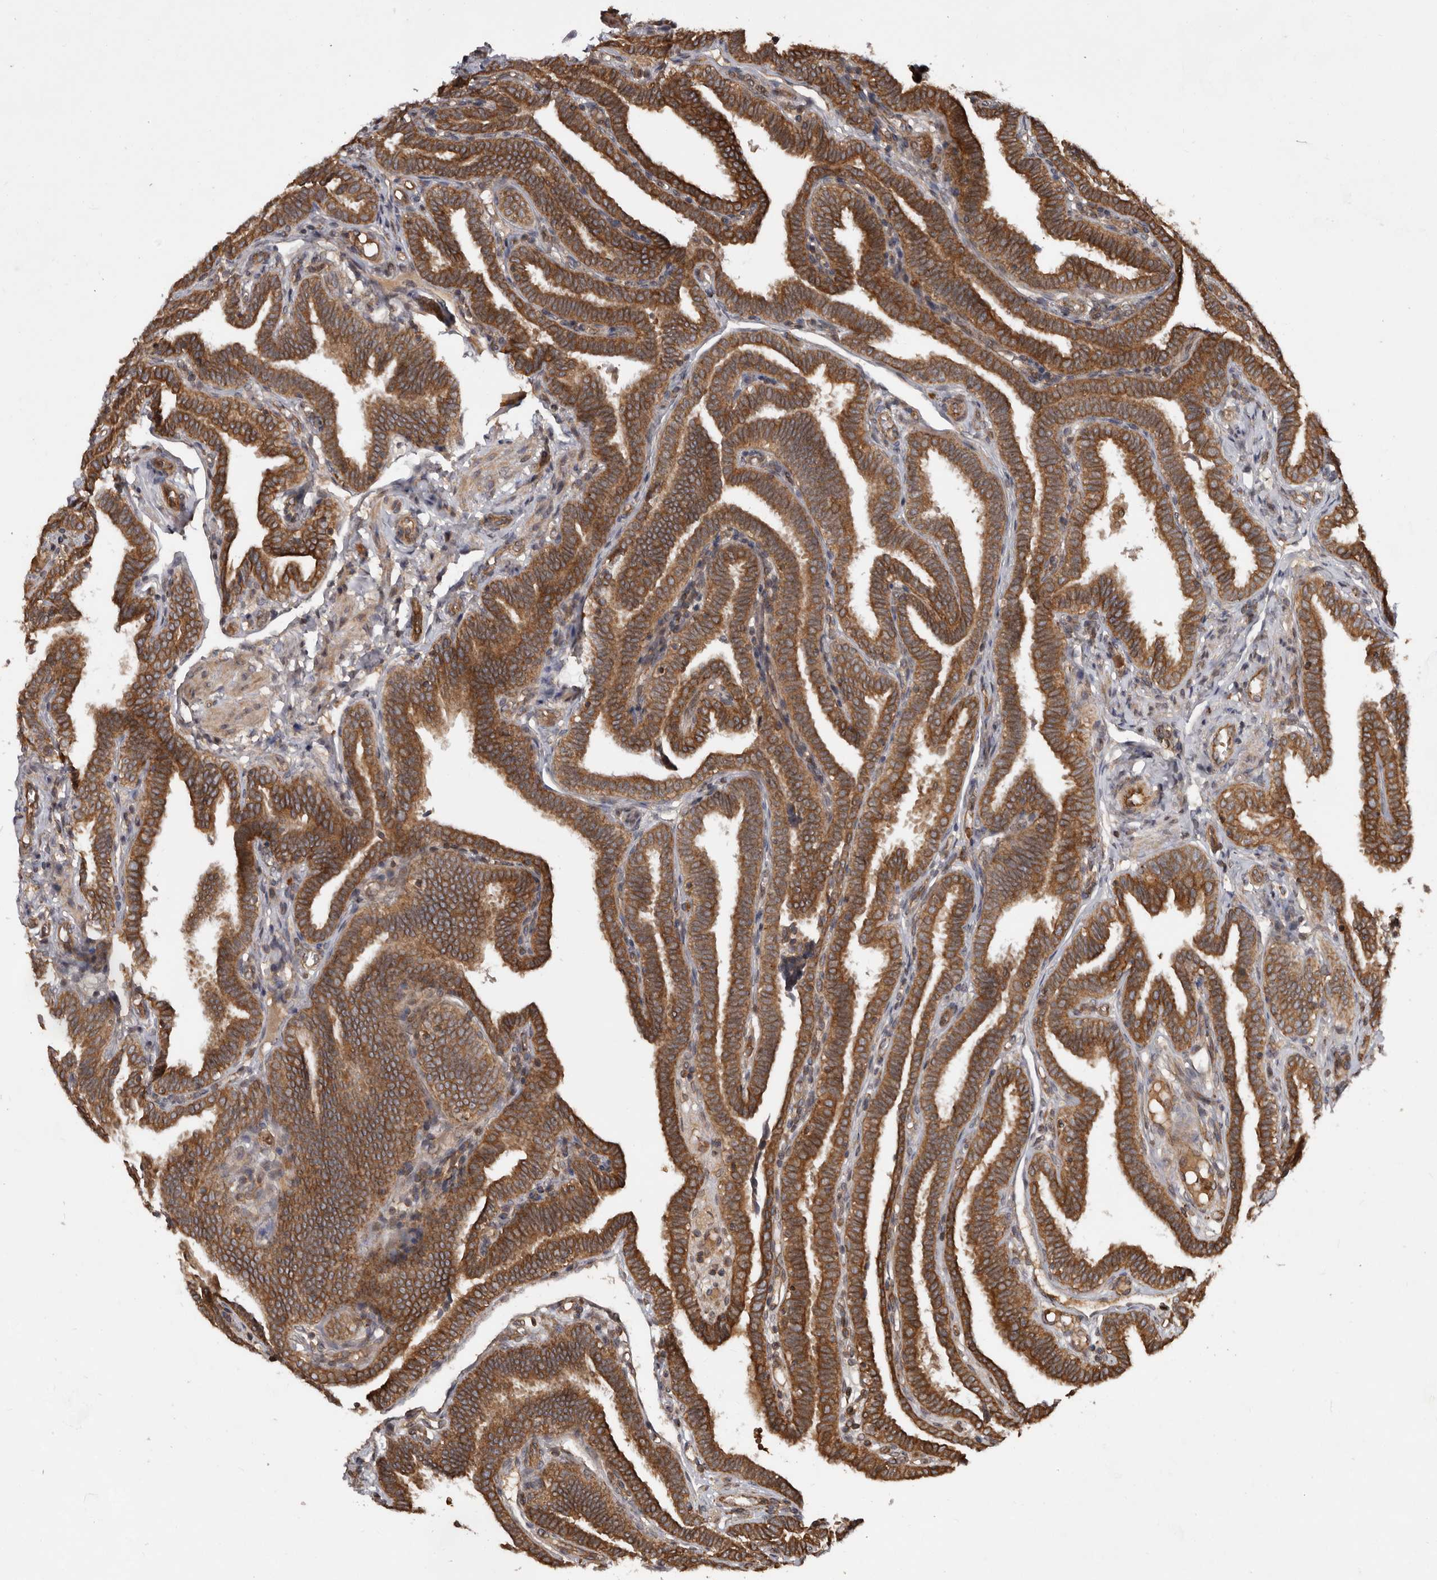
{"staining": {"intensity": "strong", "quantity": ">75%", "location": "cytoplasmic/membranous"}, "tissue": "fallopian tube", "cell_type": "Glandular cells", "image_type": "normal", "snomed": [{"axis": "morphology", "description": "Normal tissue, NOS"}, {"axis": "topography", "description": "Fallopian tube"}], "caption": "About >75% of glandular cells in unremarkable human fallopian tube display strong cytoplasmic/membranous protein staining as visualized by brown immunohistochemical staining.", "gene": "STK36", "patient": {"sex": "female", "age": 39}}